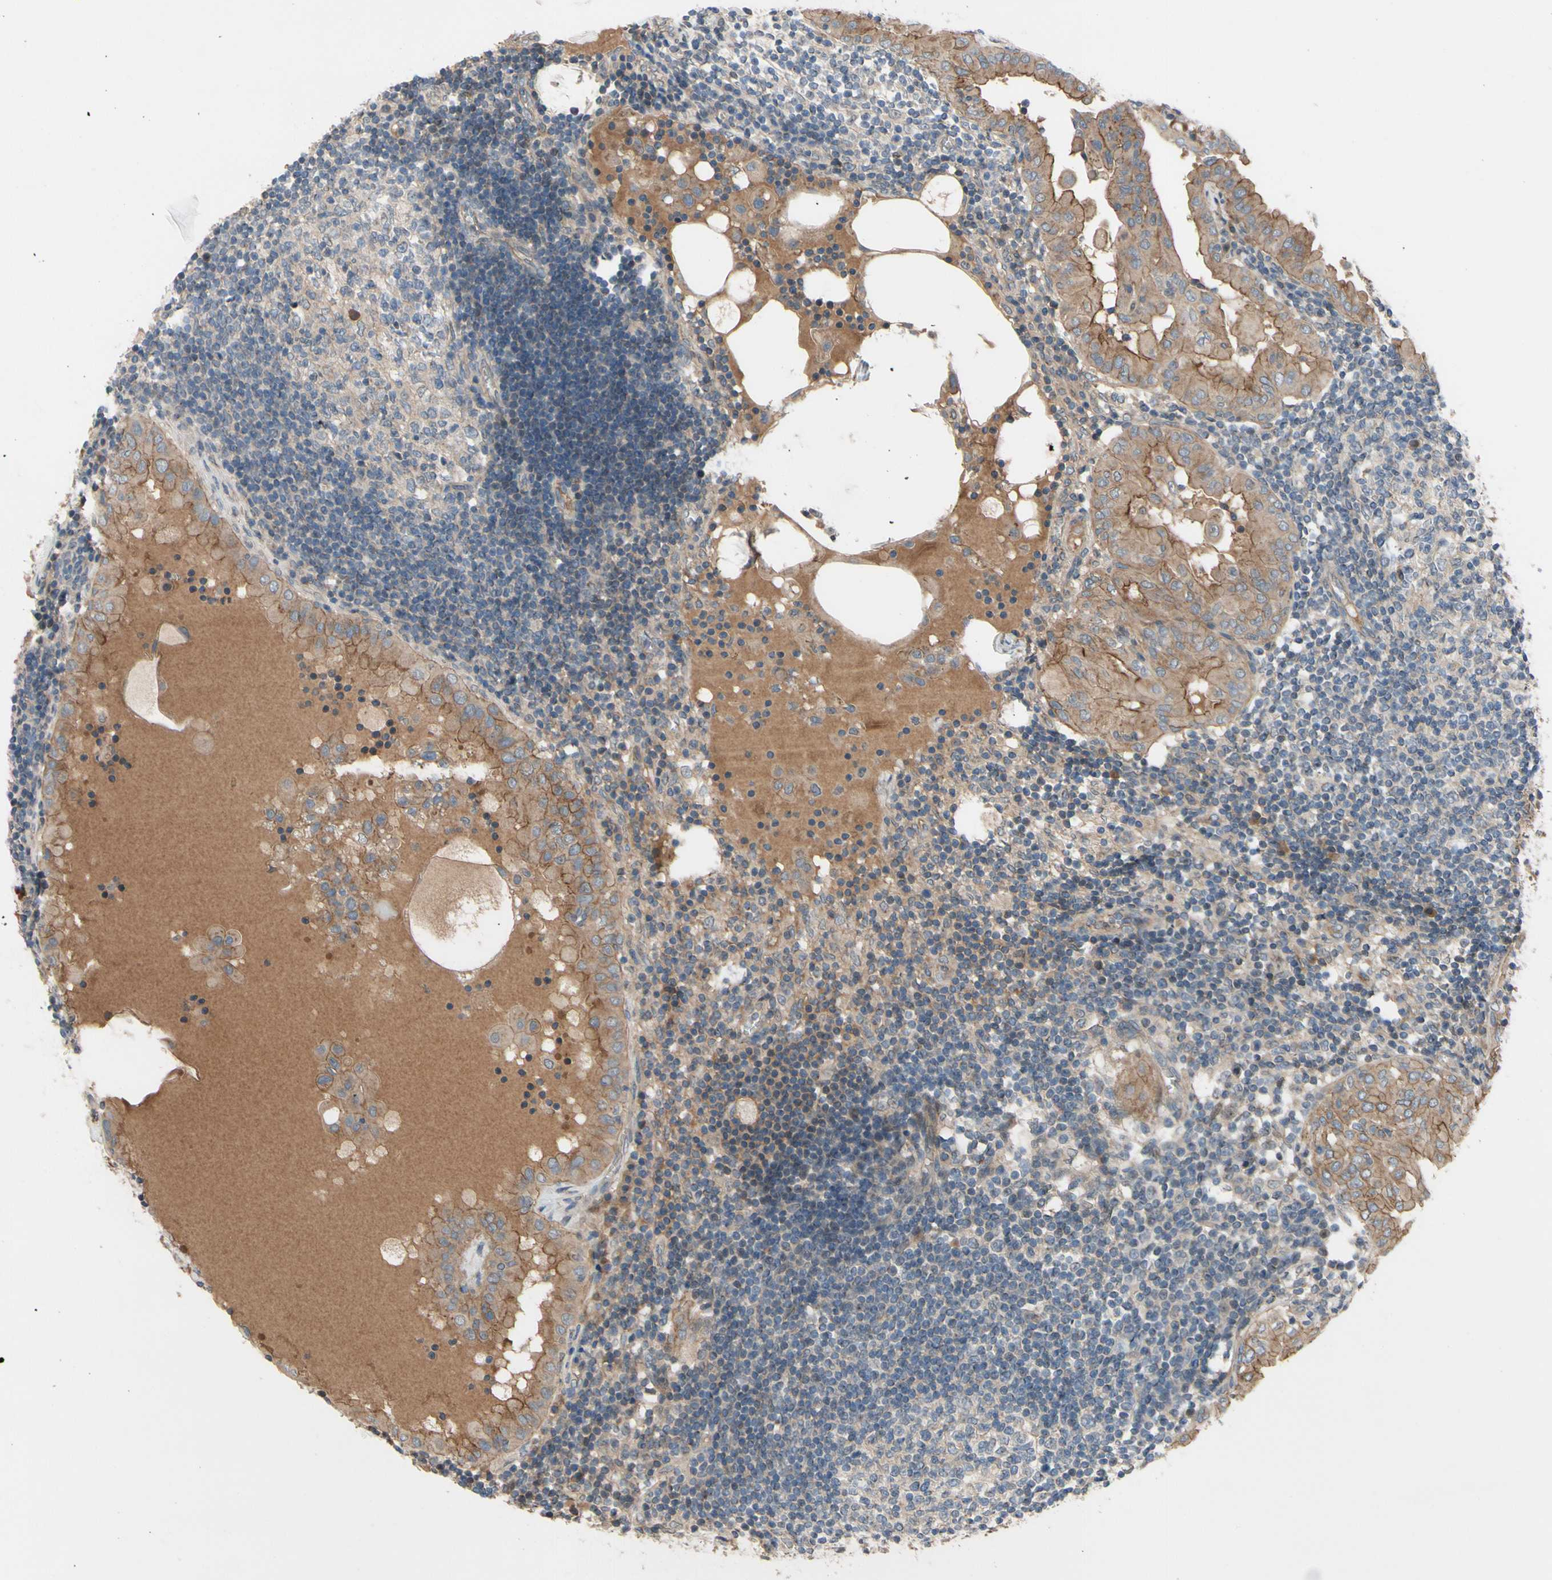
{"staining": {"intensity": "weak", "quantity": ">75%", "location": "cytoplasmic/membranous"}, "tissue": "thyroid cancer", "cell_type": "Tumor cells", "image_type": "cancer", "snomed": [{"axis": "morphology", "description": "Papillary adenocarcinoma, NOS"}, {"axis": "topography", "description": "Thyroid gland"}], "caption": "Immunohistochemical staining of papillary adenocarcinoma (thyroid) demonstrates low levels of weak cytoplasmic/membranous staining in approximately >75% of tumor cells.", "gene": "ICAM5", "patient": {"sex": "male", "age": 33}}